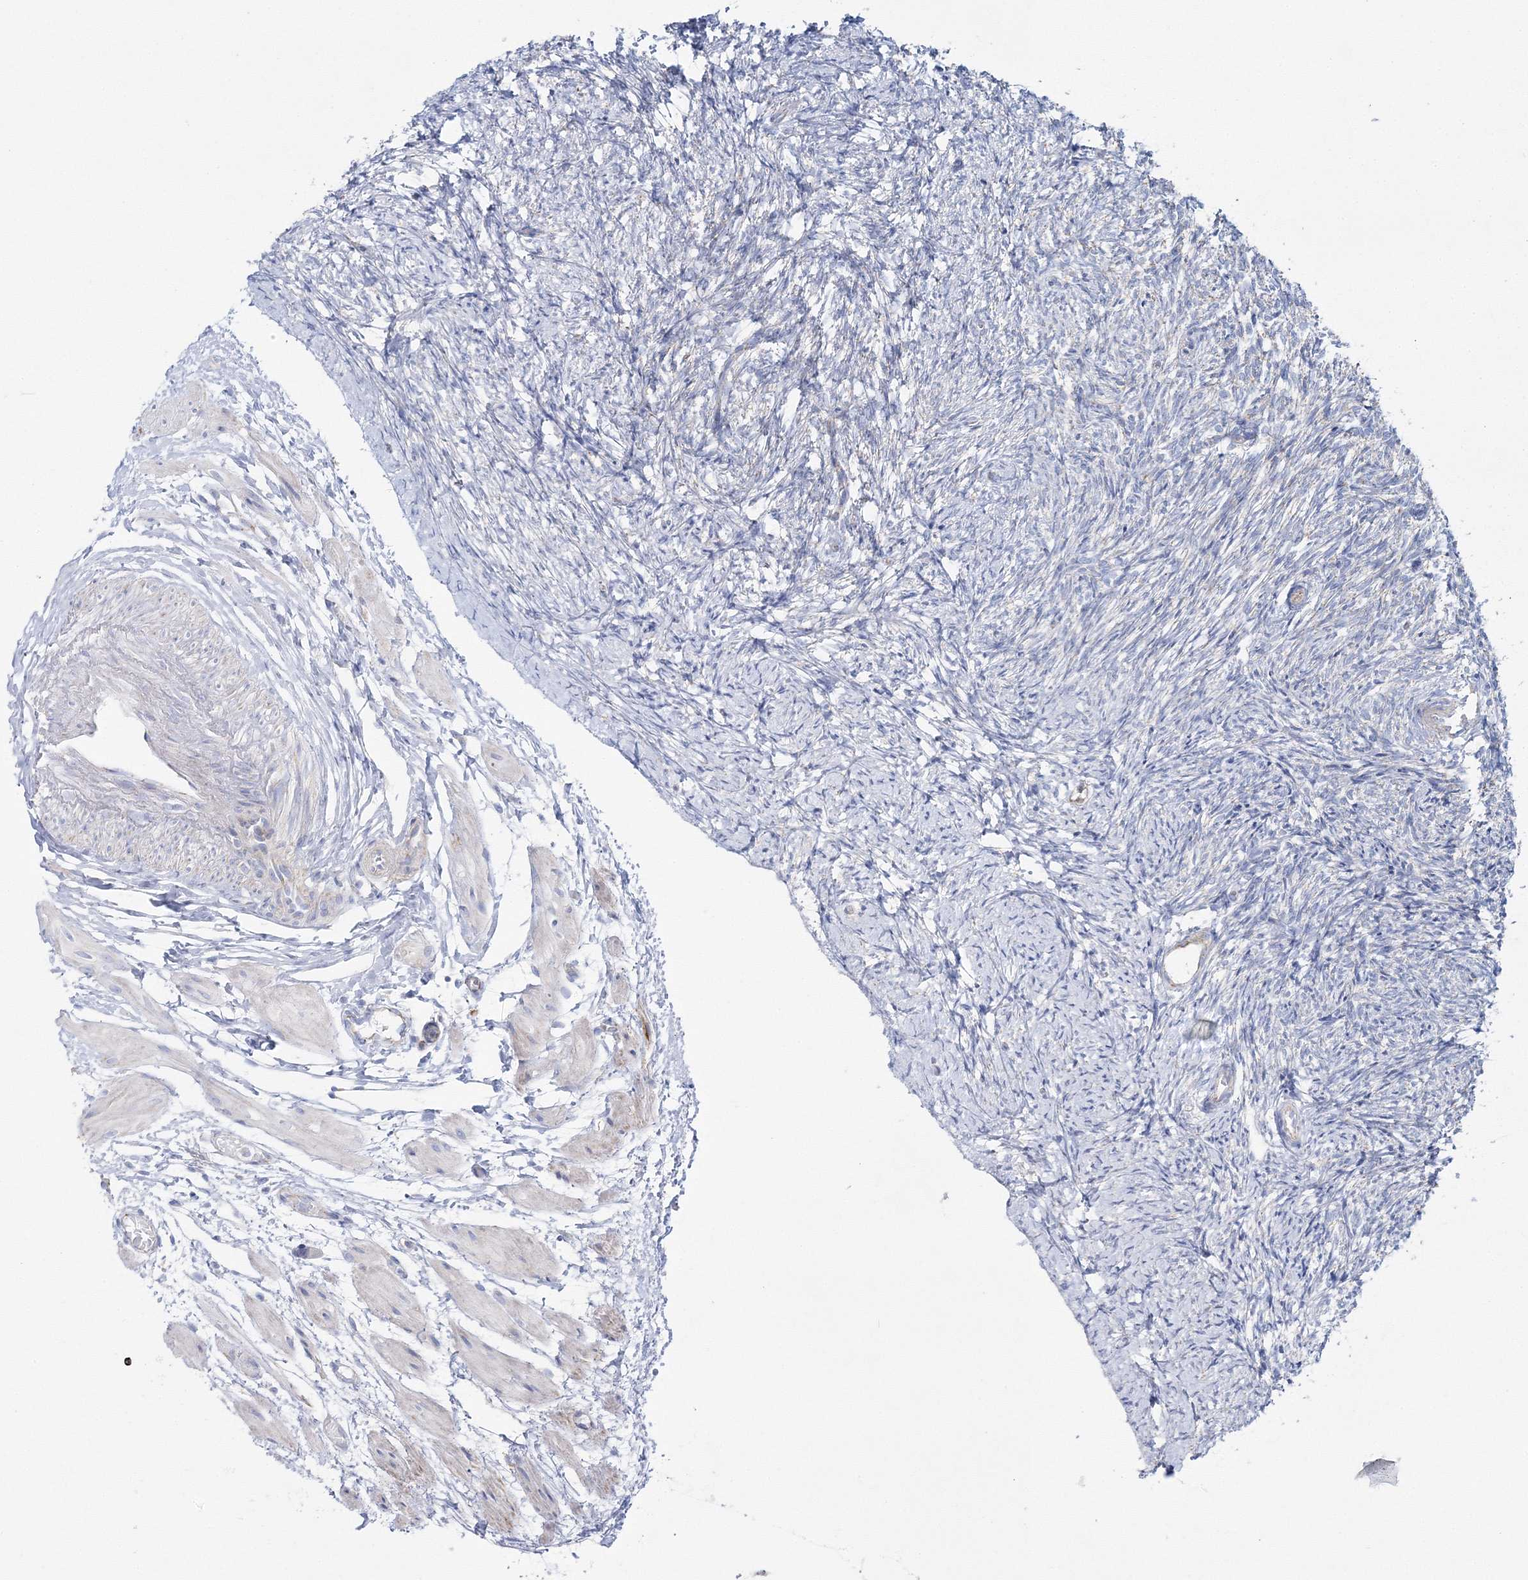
{"staining": {"intensity": "negative", "quantity": "none", "location": "none"}, "tissue": "ovary", "cell_type": "Follicle cells", "image_type": "normal", "snomed": [{"axis": "morphology", "description": "Normal tissue, NOS"}, {"axis": "topography", "description": "Ovary"}], "caption": "Immunohistochemistry (IHC) histopathology image of benign ovary: ovary stained with DAB (3,3'-diaminobenzidine) displays no significant protein expression in follicle cells. Nuclei are stained in blue.", "gene": "HIBCH", "patient": {"sex": "female", "age": 41}}